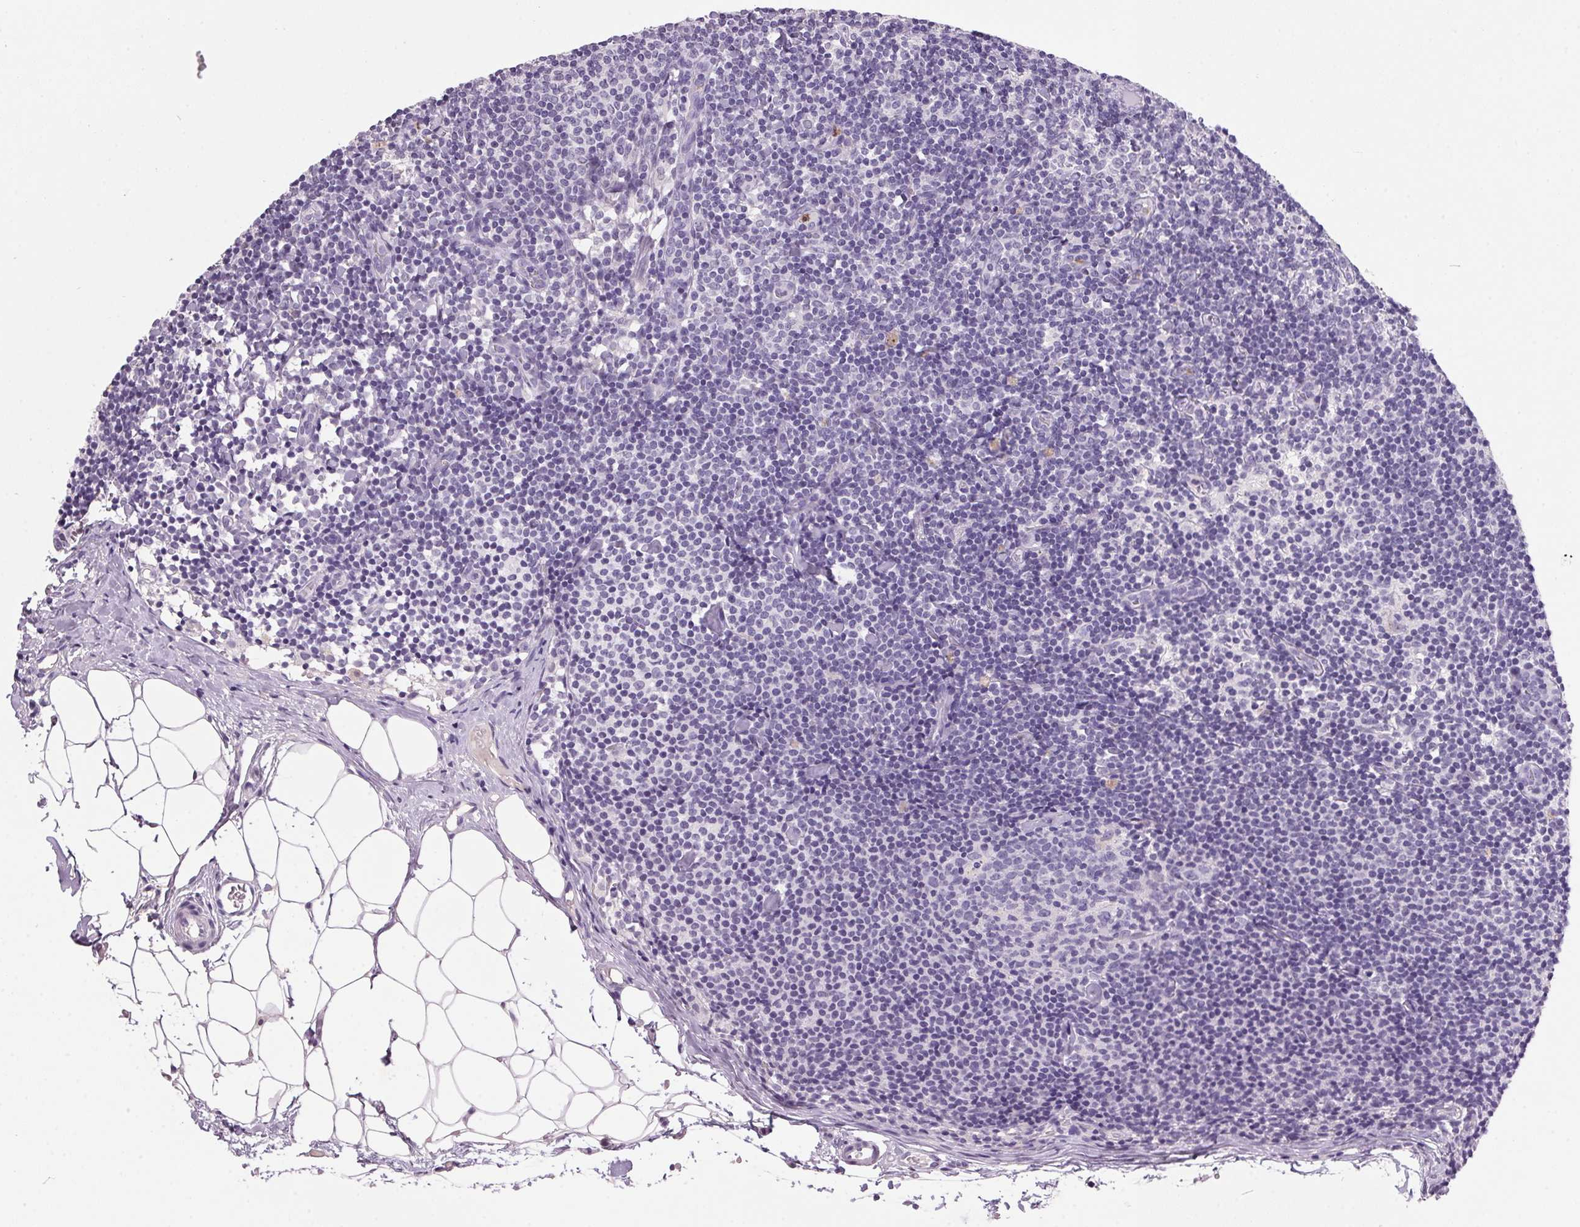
{"staining": {"intensity": "negative", "quantity": "none", "location": "none"}, "tissue": "lymph node", "cell_type": "Germinal center cells", "image_type": "normal", "snomed": [{"axis": "morphology", "description": "Normal tissue, NOS"}, {"axis": "topography", "description": "Lymph node"}], "caption": "An immunohistochemistry photomicrograph of unremarkable lymph node is shown. There is no staining in germinal center cells of lymph node.", "gene": "TRDN", "patient": {"sex": "female", "age": 41}}